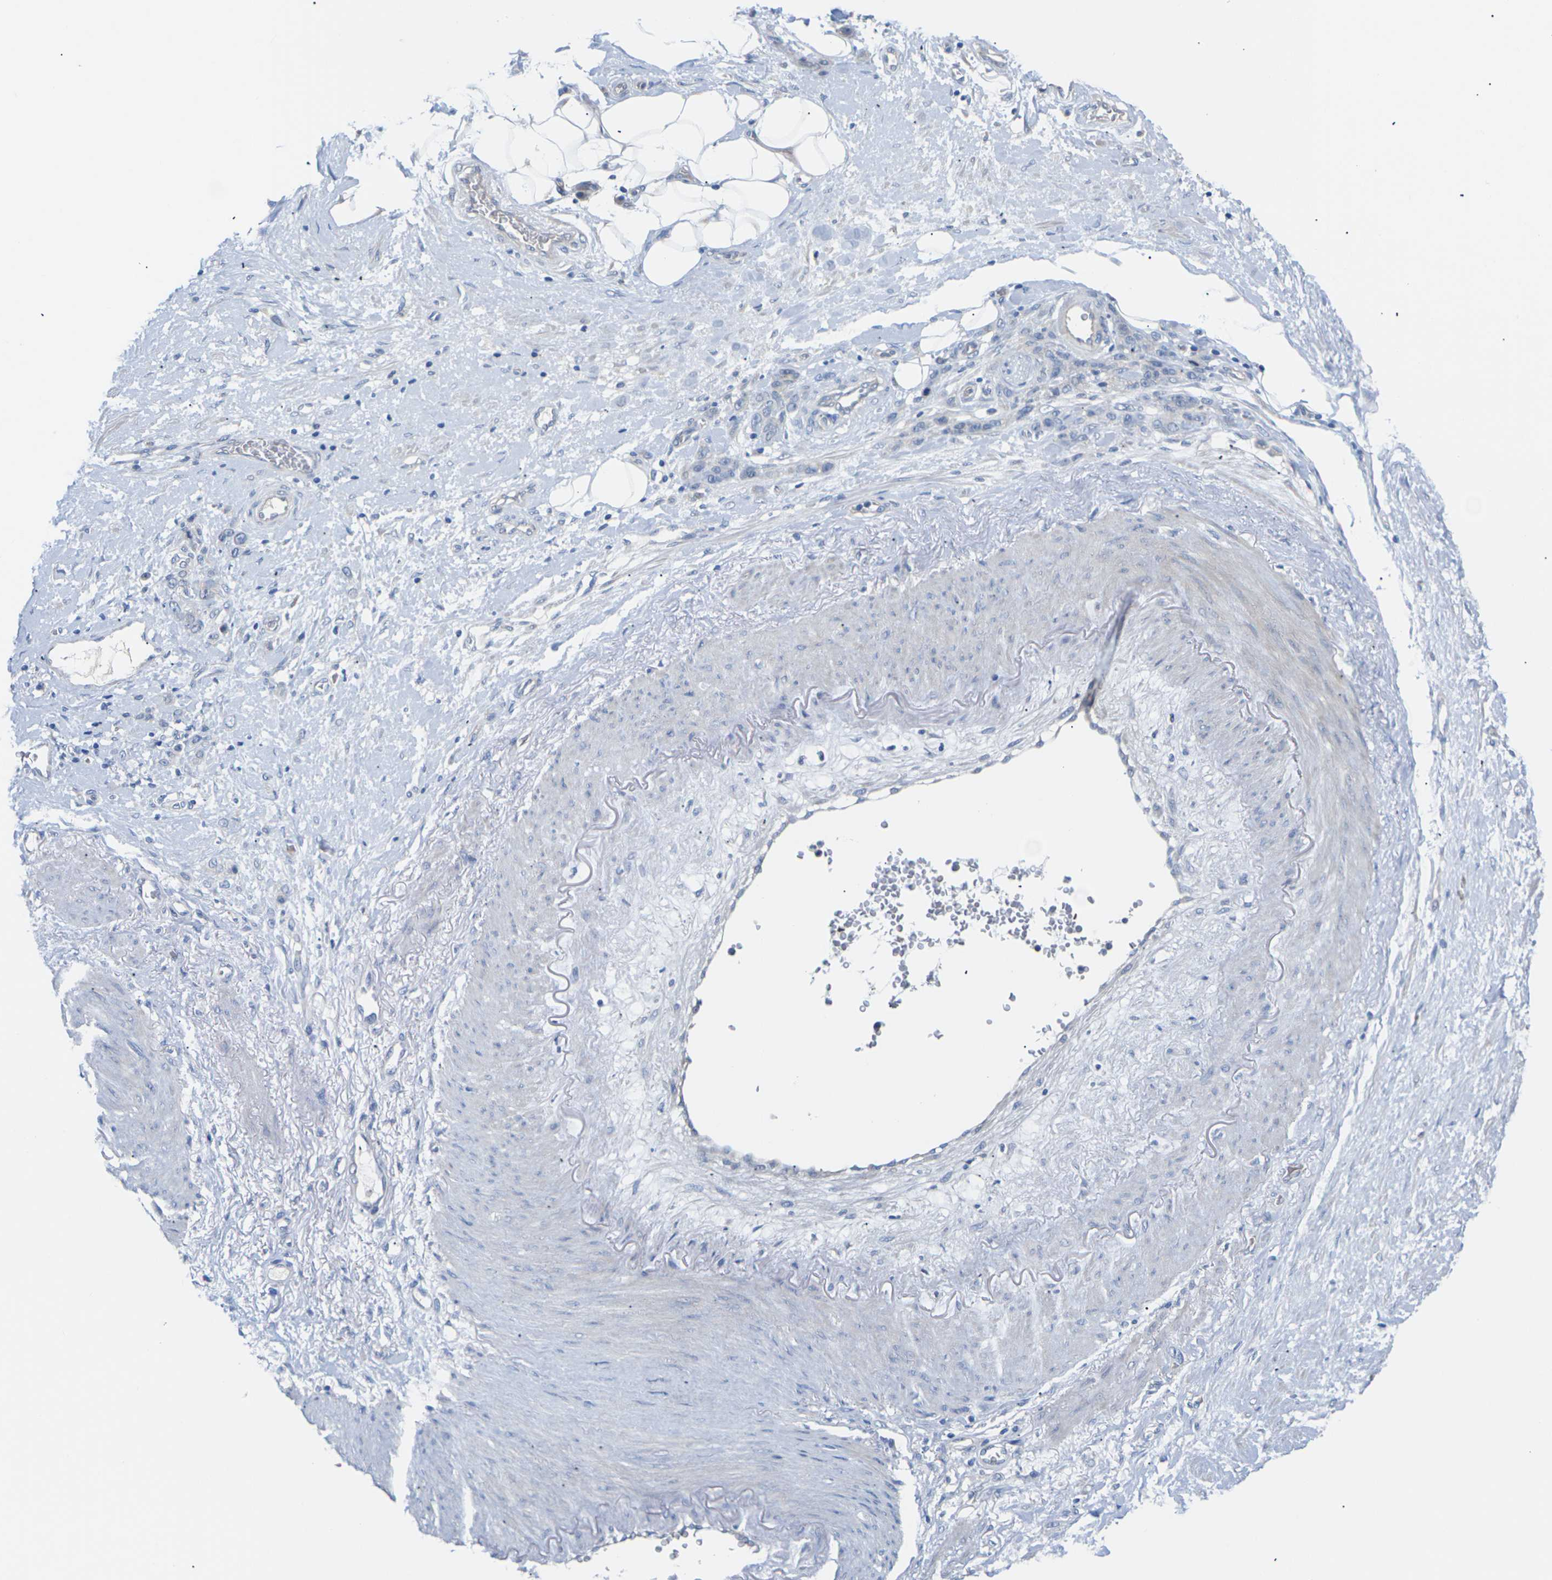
{"staining": {"intensity": "negative", "quantity": "none", "location": "none"}, "tissue": "stomach cancer", "cell_type": "Tumor cells", "image_type": "cancer", "snomed": [{"axis": "morphology", "description": "Adenocarcinoma, NOS"}, {"axis": "topography", "description": "Stomach"}], "caption": "The immunohistochemistry histopathology image has no significant positivity in tumor cells of stomach adenocarcinoma tissue.", "gene": "TMCO4", "patient": {"sex": "male", "age": 82}}